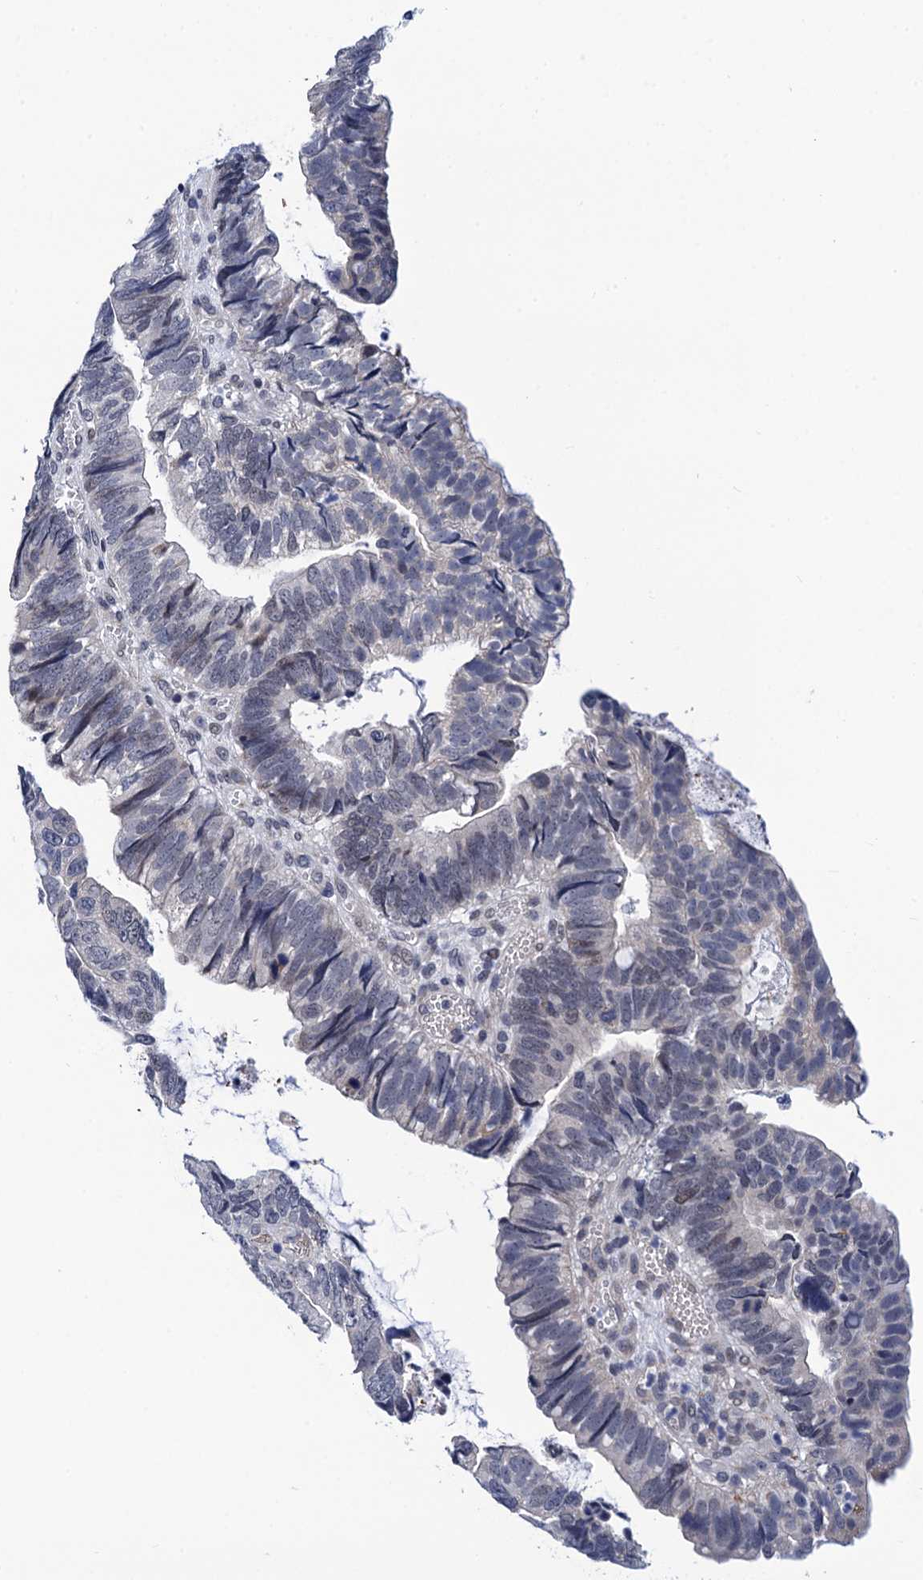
{"staining": {"intensity": "negative", "quantity": "none", "location": "none"}, "tissue": "colorectal cancer", "cell_type": "Tumor cells", "image_type": "cancer", "snomed": [{"axis": "morphology", "description": "Adenocarcinoma, NOS"}, {"axis": "topography", "description": "Colon"}], "caption": "The IHC image has no significant staining in tumor cells of colorectal cancer (adenocarcinoma) tissue. The staining was performed using DAB to visualize the protein expression in brown, while the nuclei were stained in blue with hematoxylin (Magnification: 20x).", "gene": "C16orf87", "patient": {"sex": "female", "age": 67}}